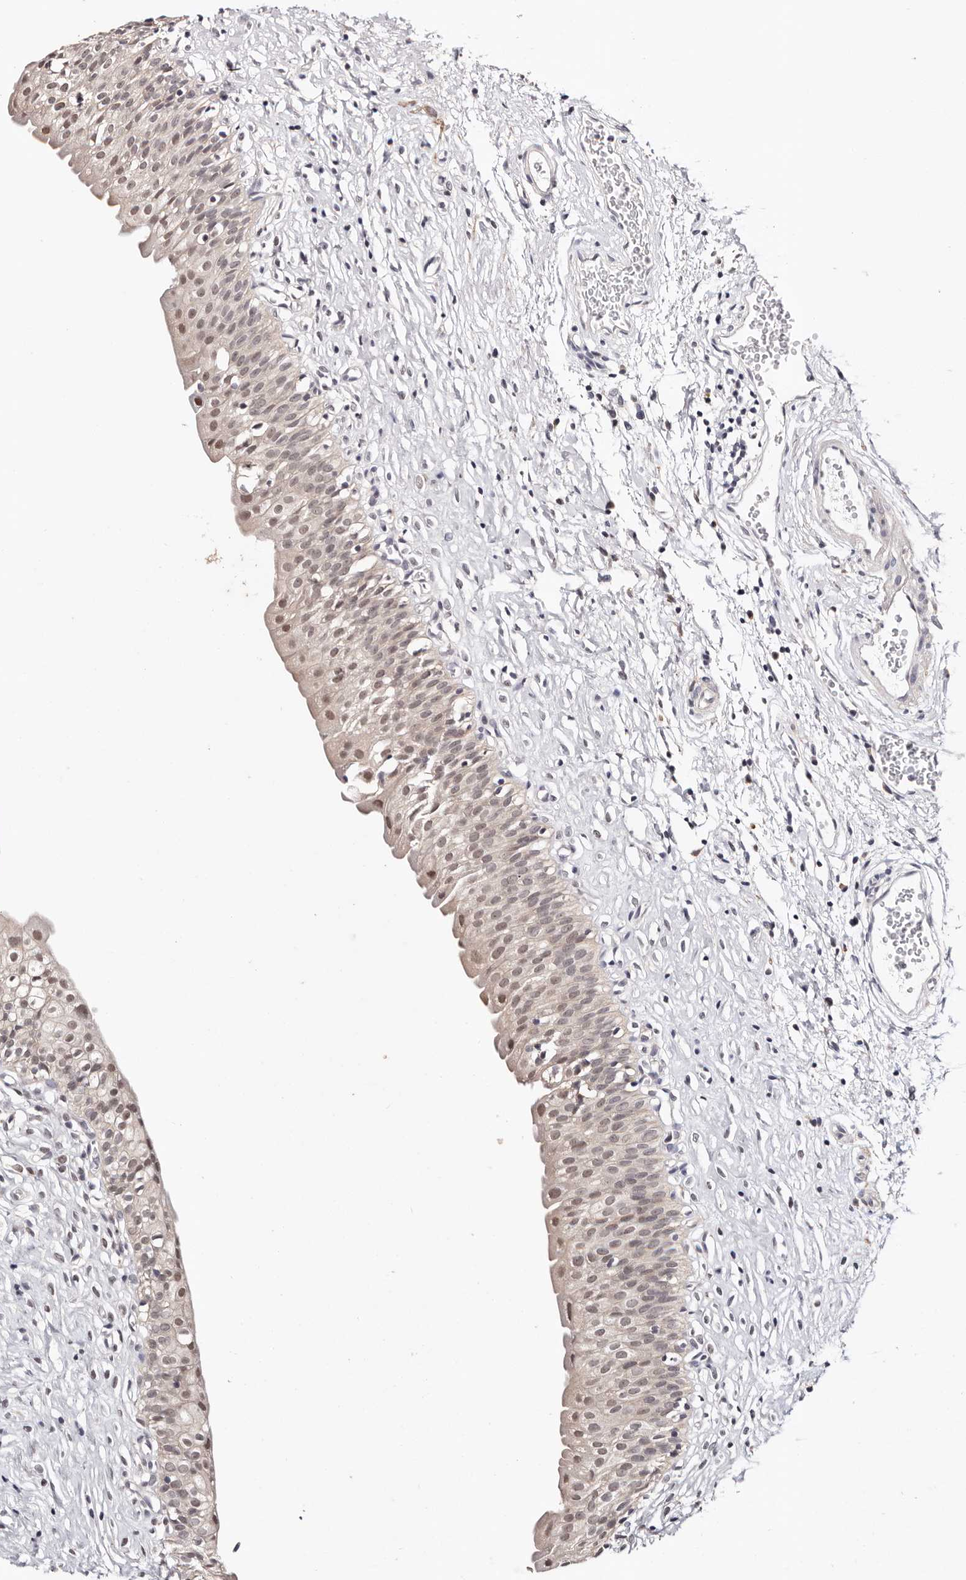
{"staining": {"intensity": "weak", "quantity": ">75%", "location": "cytoplasmic/membranous,nuclear"}, "tissue": "urinary bladder", "cell_type": "Urothelial cells", "image_type": "normal", "snomed": [{"axis": "morphology", "description": "Normal tissue, NOS"}, {"axis": "topography", "description": "Urinary bladder"}], "caption": "Immunohistochemistry photomicrograph of benign urinary bladder: human urinary bladder stained using IHC exhibits low levels of weak protein expression localized specifically in the cytoplasmic/membranous,nuclear of urothelial cells, appearing as a cytoplasmic/membranous,nuclear brown color.", "gene": "TYW3", "patient": {"sex": "male", "age": 51}}